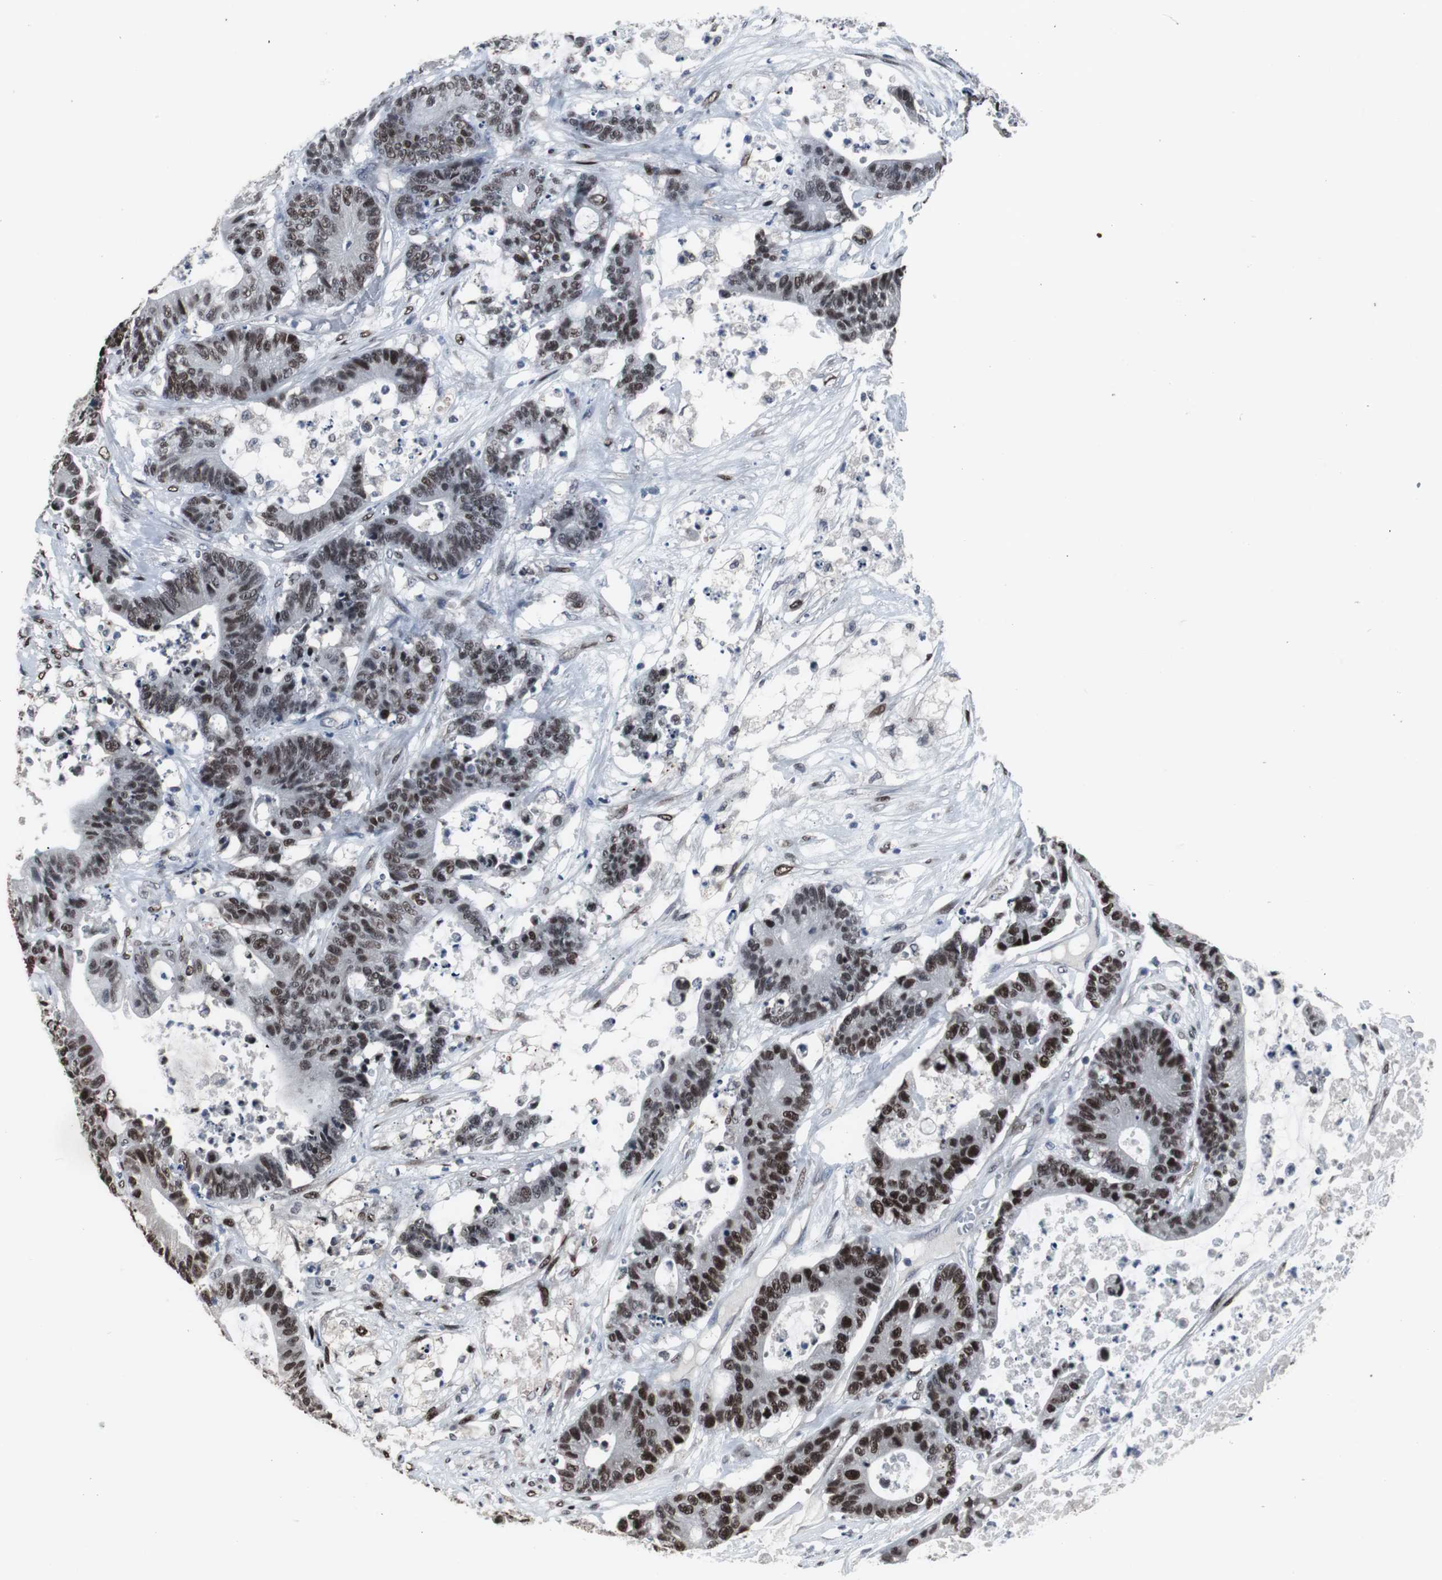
{"staining": {"intensity": "strong", "quantity": ">75%", "location": "nuclear"}, "tissue": "colorectal cancer", "cell_type": "Tumor cells", "image_type": "cancer", "snomed": [{"axis": "morphology", "description": "Adenocarcinoma, NOS"}, {"axis": "topography", "description": "Colon"}], "caption": "This is an image of IHC staining of colorectal cancer (adenocarcinoma), which shows strong expression in the nuclear of tumor cells.", "gene": "FOXP4", "patient": {"sex": "female", "age": 84}}